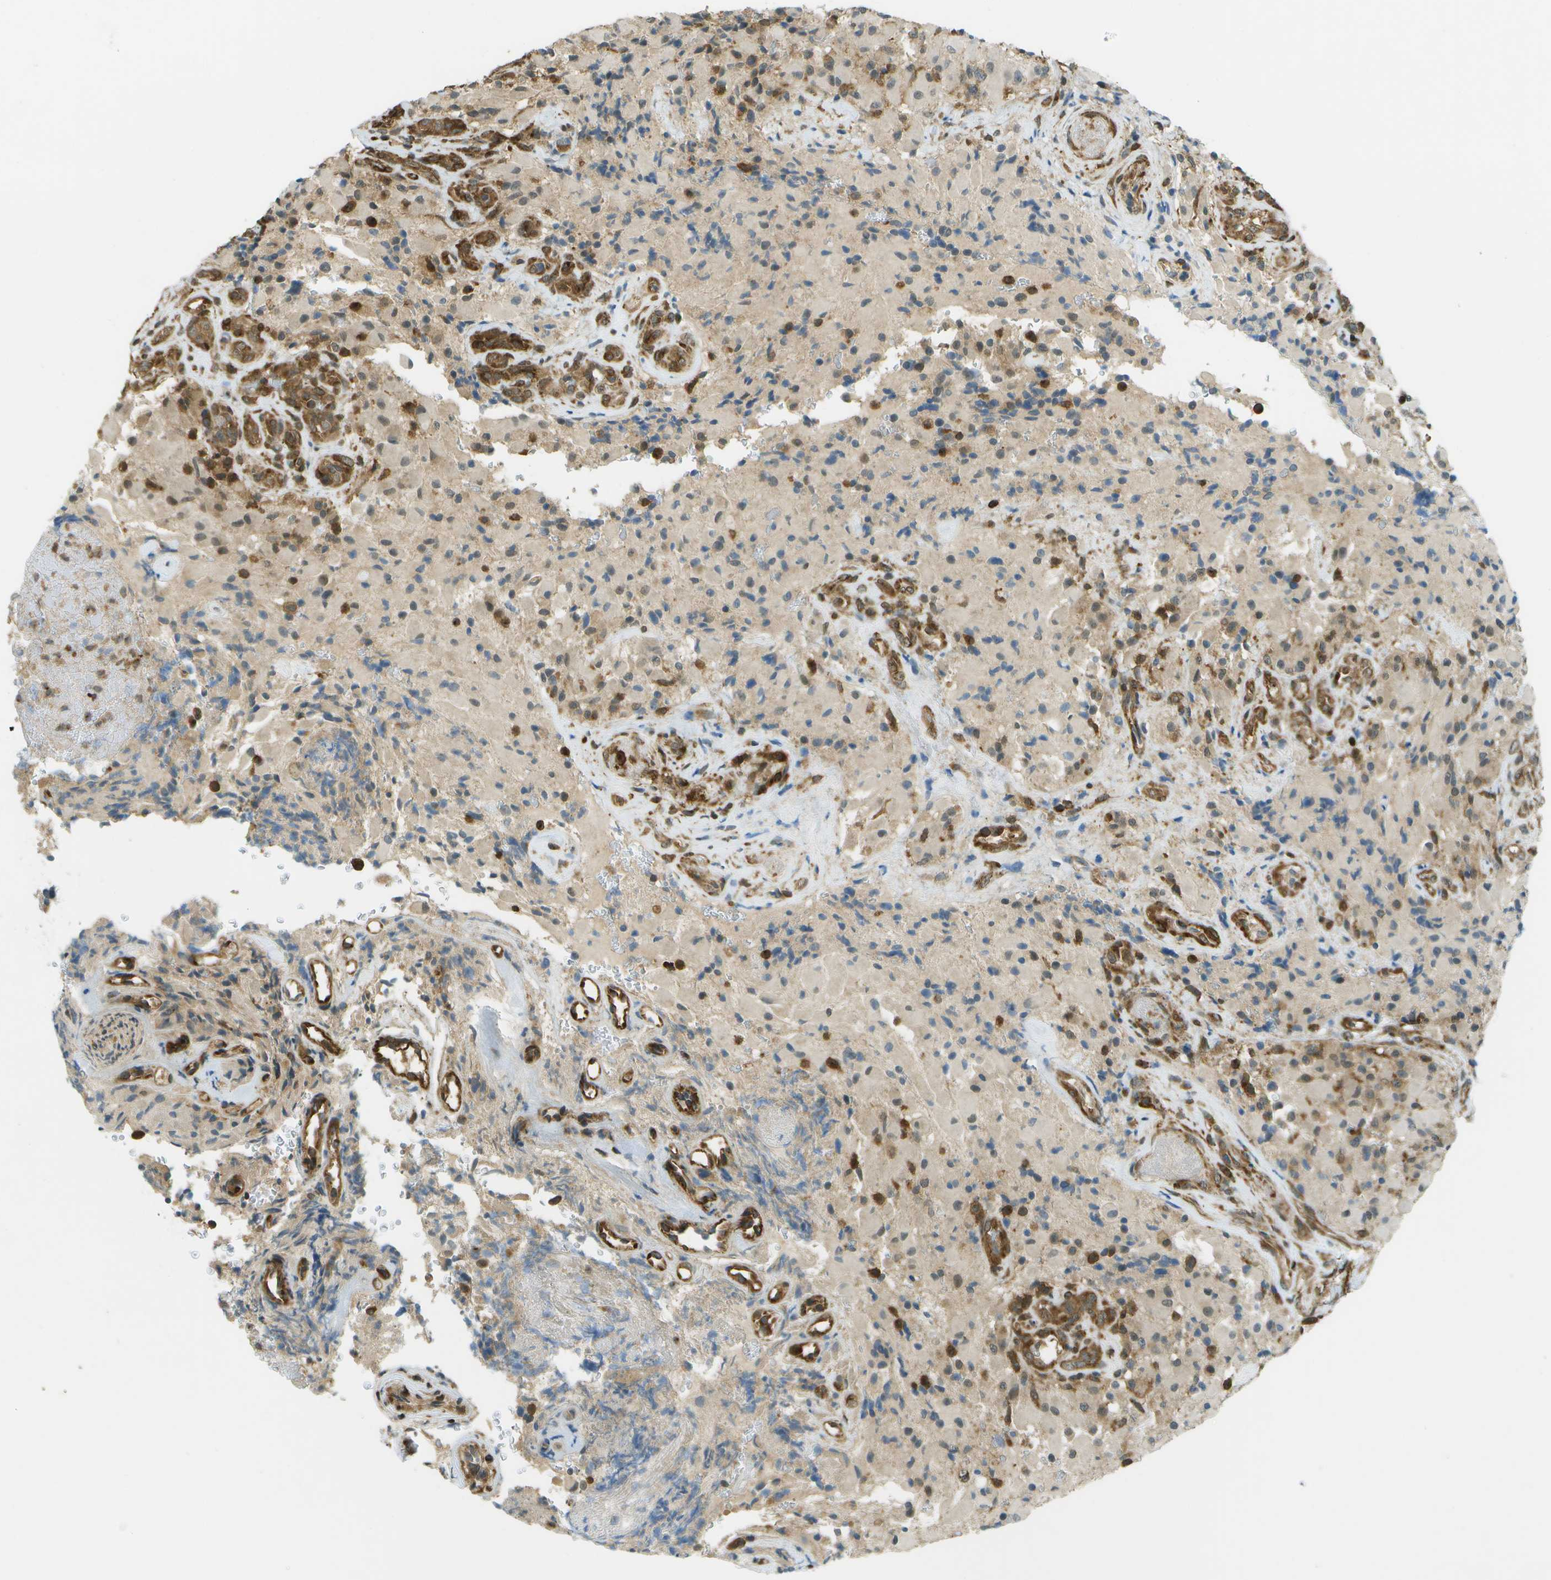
{"staining": {"intensity": "moderate", "quantity": "25%-75%", "location": "cytoplasmic/membranous"}, "tissue": "glioma", "cell_type": "Tumor cells", "image_type": "cancer", "snomed": [{"axis": "morphology", "description": "Glioma, malignant, High grade"}, {"axis": "topography", "description": "Brain"}], "caption": "Malignant high-grade glioma tissue exhibits moderate cytoplasmic/membranous expression in about 25%-75% of tumor cells, visualized by immunohistochemistry. (IHC, brightfield microscopy, high magnification).", "gene": "TMTC1", "patient": {"sex": "male", "age": 71}}